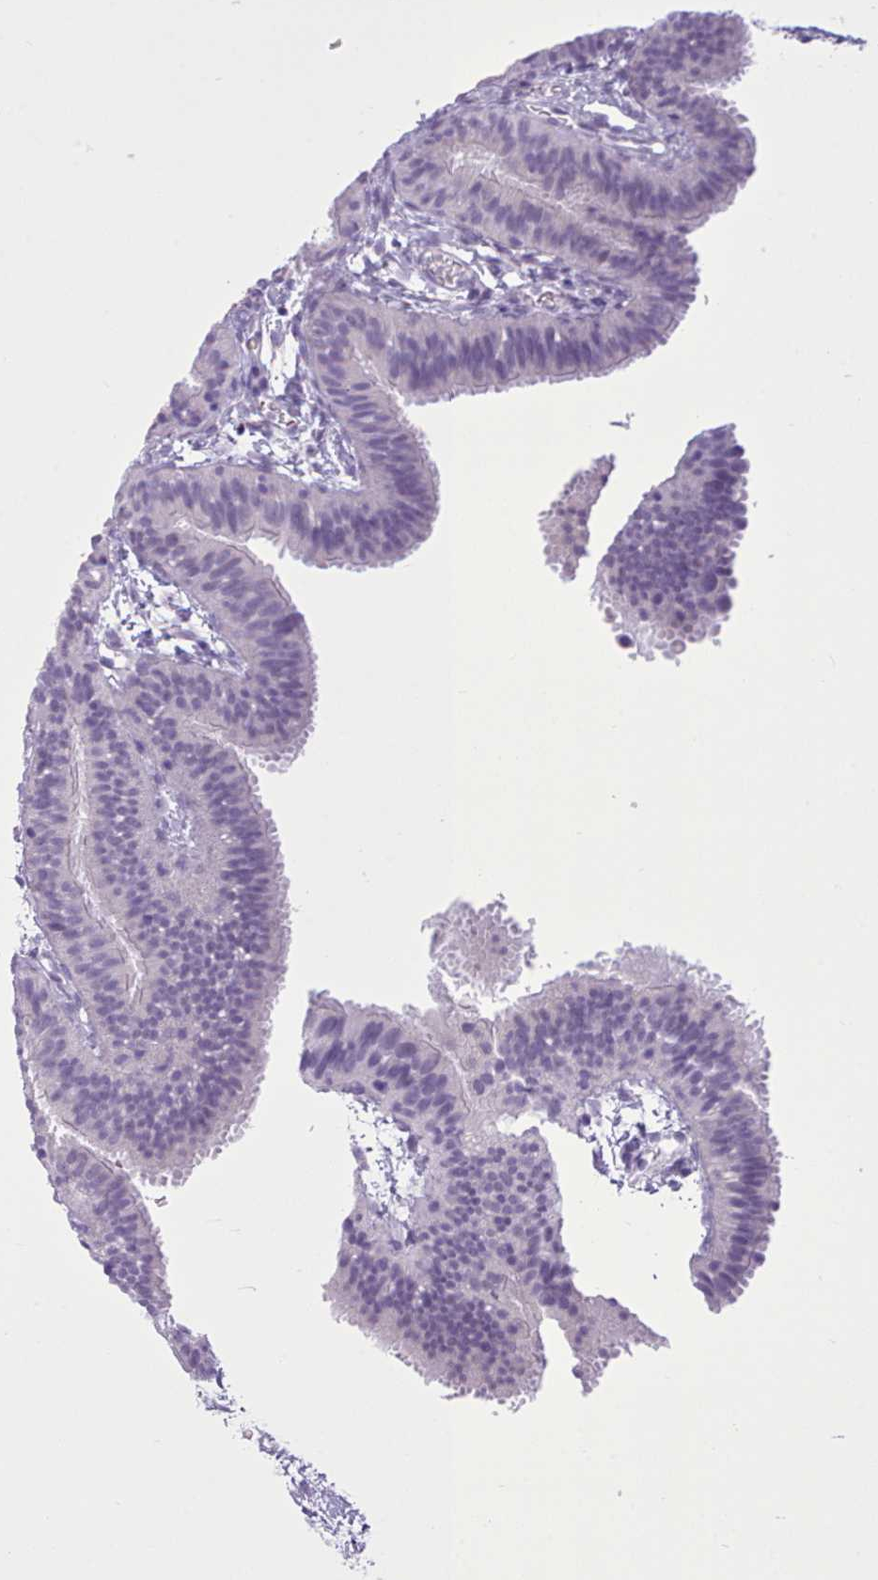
{"staining": {"intensity": "negative", "quantity": "none", "location": "none"}, "tissue": "fallopian tube", "cell_type": "Glandular cells", "image_type": "normal", "snomed": [{"axis": "morphology", "description": "Normal tissue, NOS"}, {"axis": "topography", "description": "Fallopian tube"}], "caption": "High magnification brightfield microscopy of unremarkable fallopian tube stained with DAB (brown) and counterstained with hematoxylin (blue): glandular cells show no significant expression. (DAB immunohistochemistry (IHC) with hematoxylin counter stain).", "gene": "FBXO48", "patient": {"sex": "female", "age": 35}}